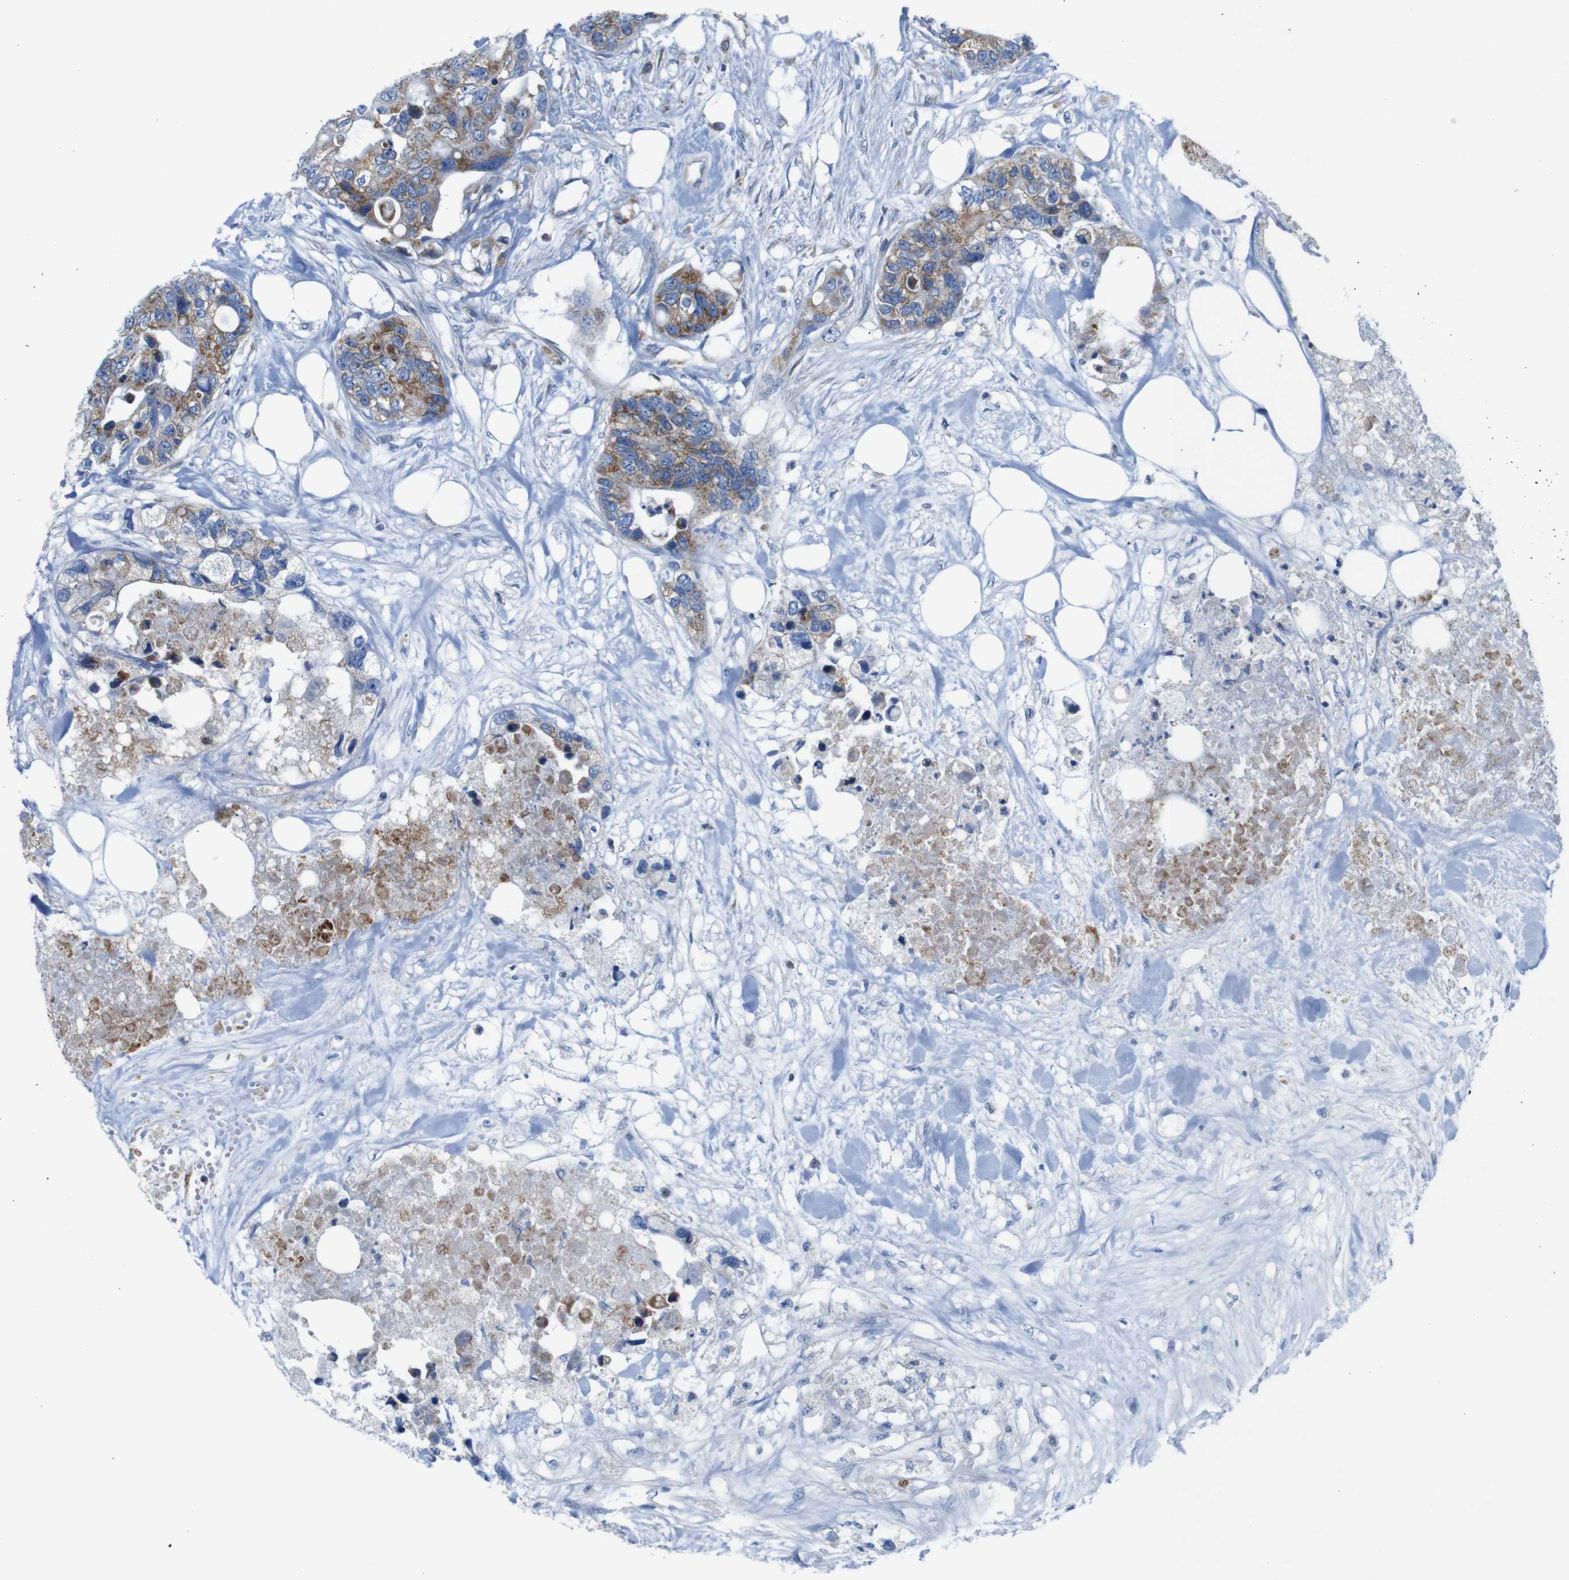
{"staining": {"intensity": "moderate", "quantity": ">75%", "location": "cytoplasmic/membranous"}, "tissue": "colorectal cancer", "cell_type": "Tumor cells", "image_type": "cancer", "snomed": [{"axis": "morphology", "description": "Adenocarcinoma, NOS"}, {"axis": "topography", "description": "Colon"}], "caption": "Immunohistochemical staining of colorectal cancer (adenocarcinoma) displays medium levels of moderate cytoplasmic/membranous protein positivity in about >75% of tumor cells. (DAB IHC with brightfield microscopy, high magnification).", "gene": "PDCD1LG2", "patient": {"sex": "female", "age": 57}}